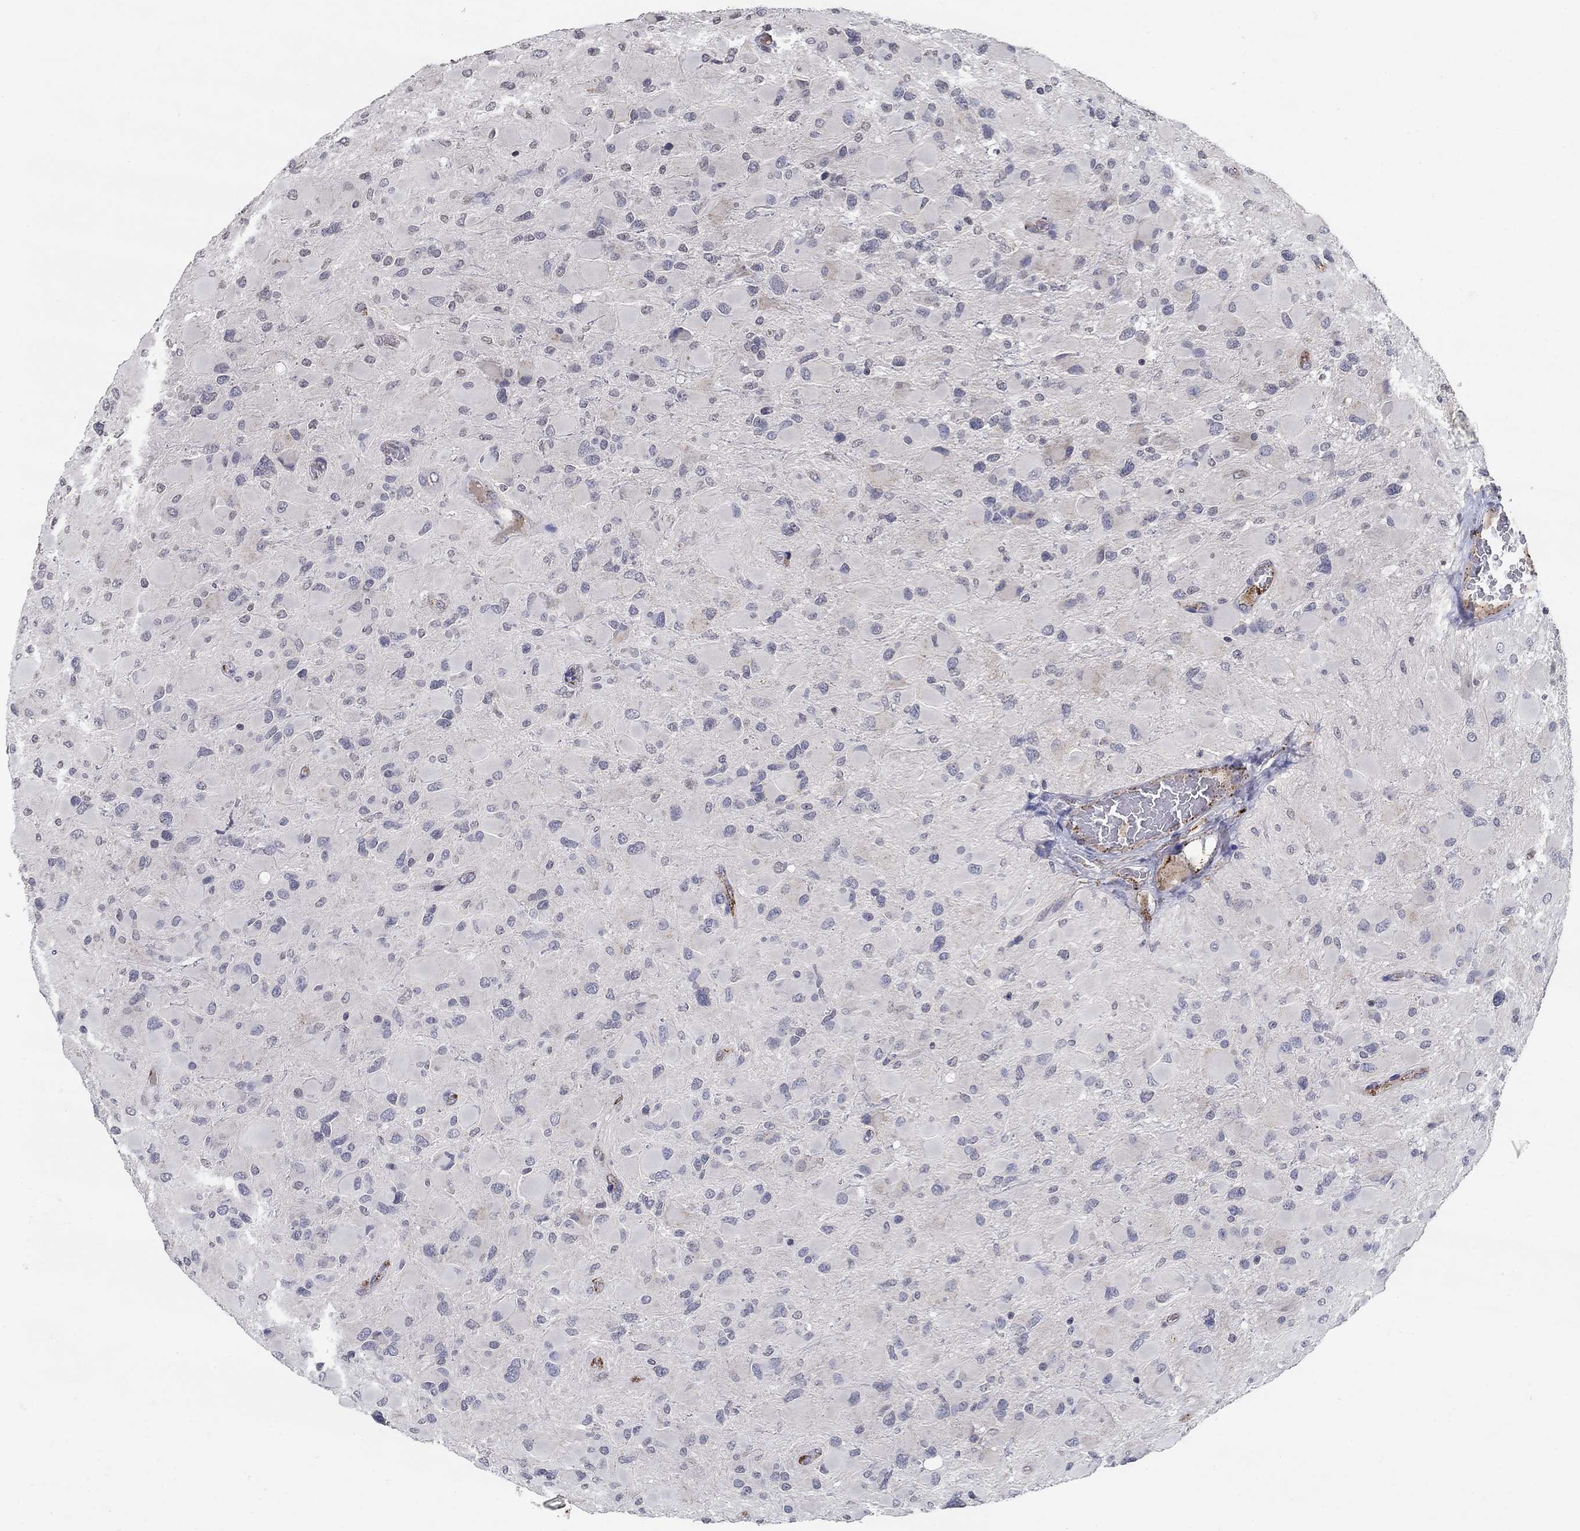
{"staining": {"intensity": "negative", "quantity": "none", "location": "none"}, "tissue": "glioma", "cell_type": "Tumor cells", "image_type": "cancer", "snomed": [{"axis": "morphology", "description": "Glioma, malignant, High grade"}, {"axis": "topography", "description": "Cerebral cortex"}], "caption": "This is an immunohistochemistry (IHC) photomicrograph of human glioma. There is no positivity in tumor cells.", "gene": "TINAG", "patient": {"sex": "female", "age": 36}}